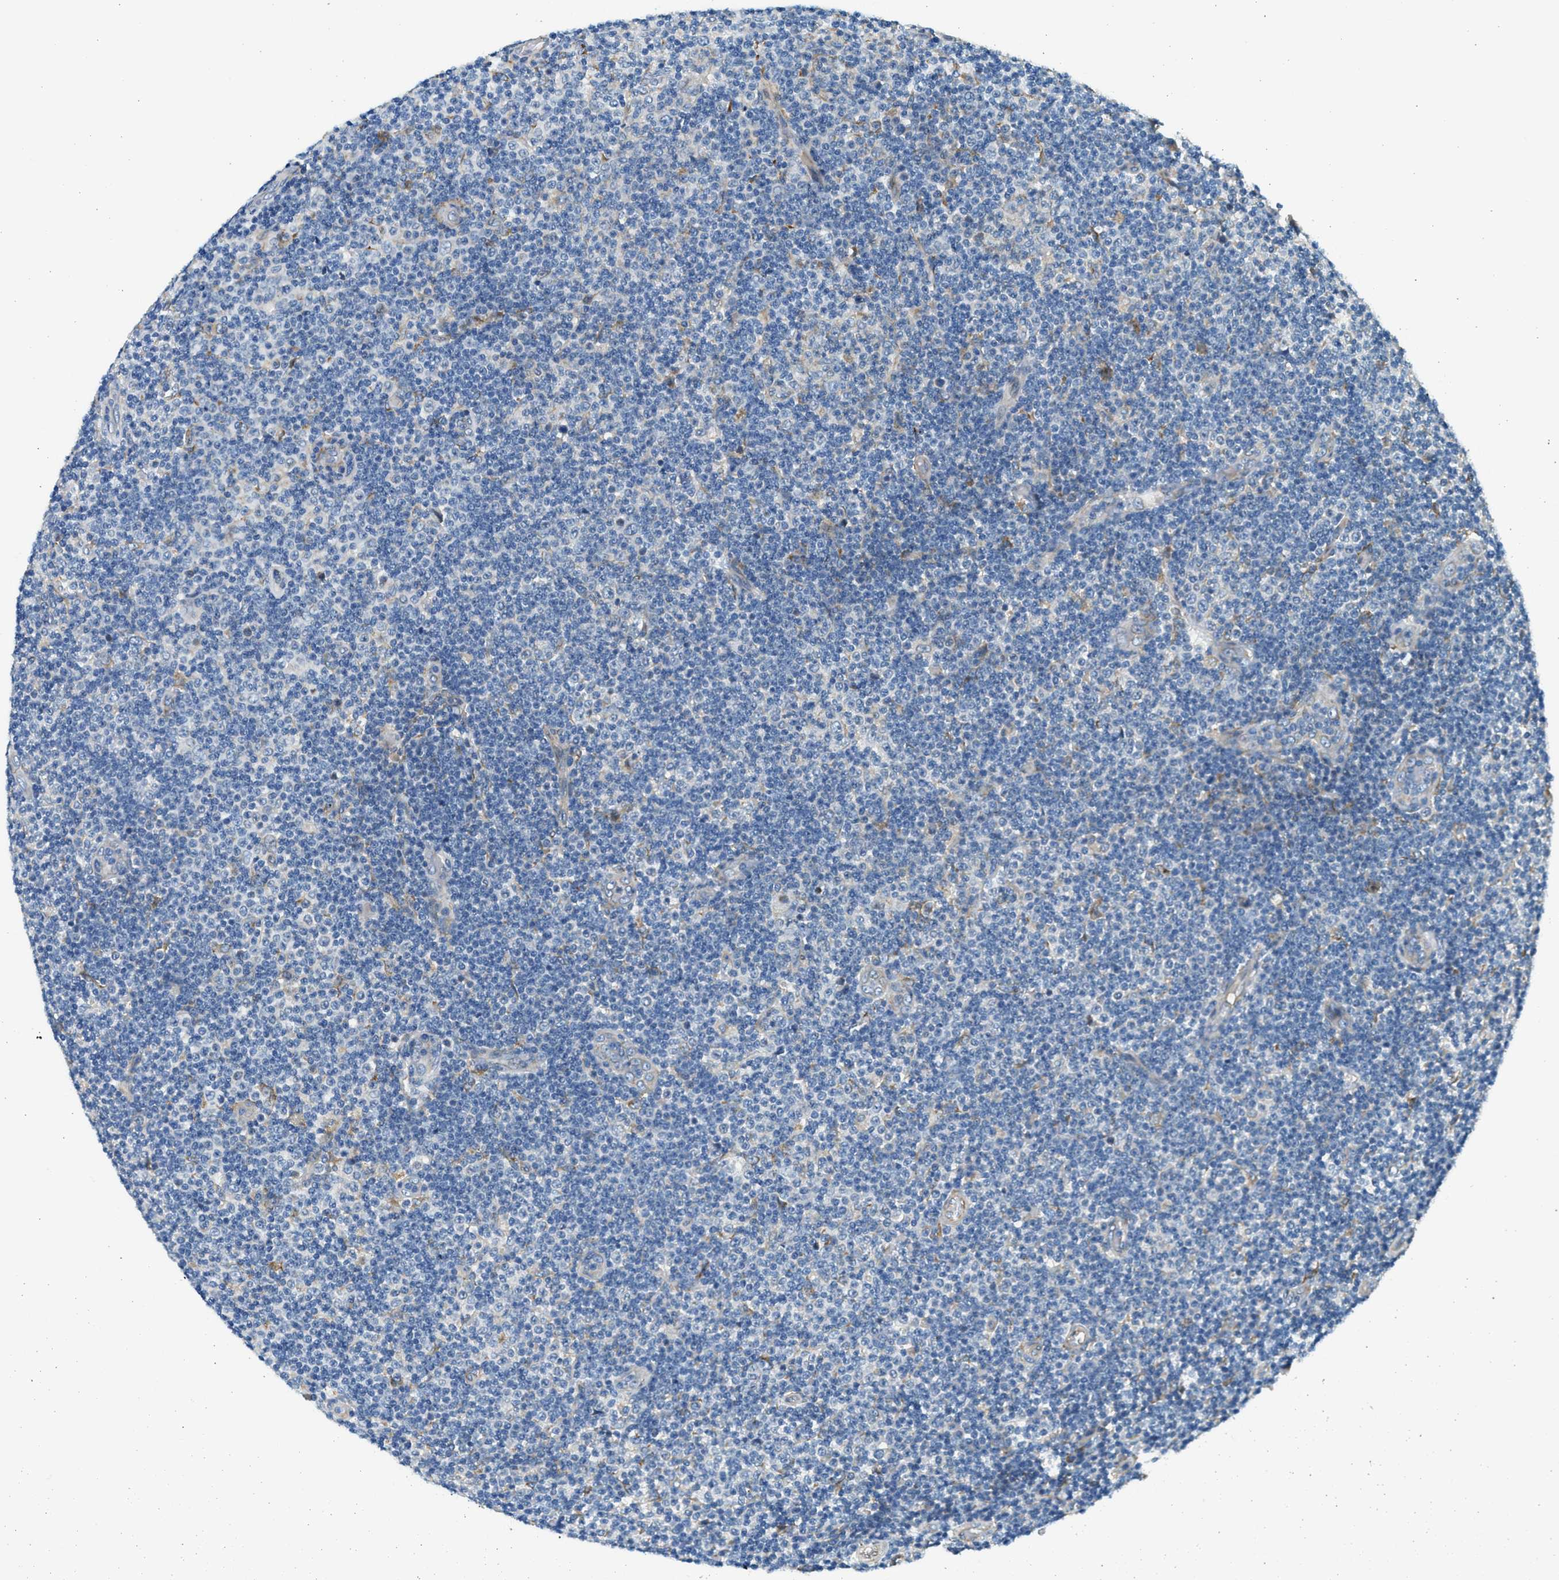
{"staining": {"intensity": "negative", "quantity": "none", "location": "none"}, "tissue": "lymphoma", "cell_type": "Tumor cells", "image_type": "cancer", "snomed": [{"axis": "morphology", "description": "Malignant lymphoma, non-Hodgkin's type, Low grade"}, {"axis": "topography", "description": "Lymph node"}], "caption": "IHC histopathology image of human malignant lymphoma, non-Hodgkin's type (low-grade) stained for a protein (brown), which displays no expression in tumor cells.", "gene": "CNTN6", "patient": {"sex": "male", "age": 83}}